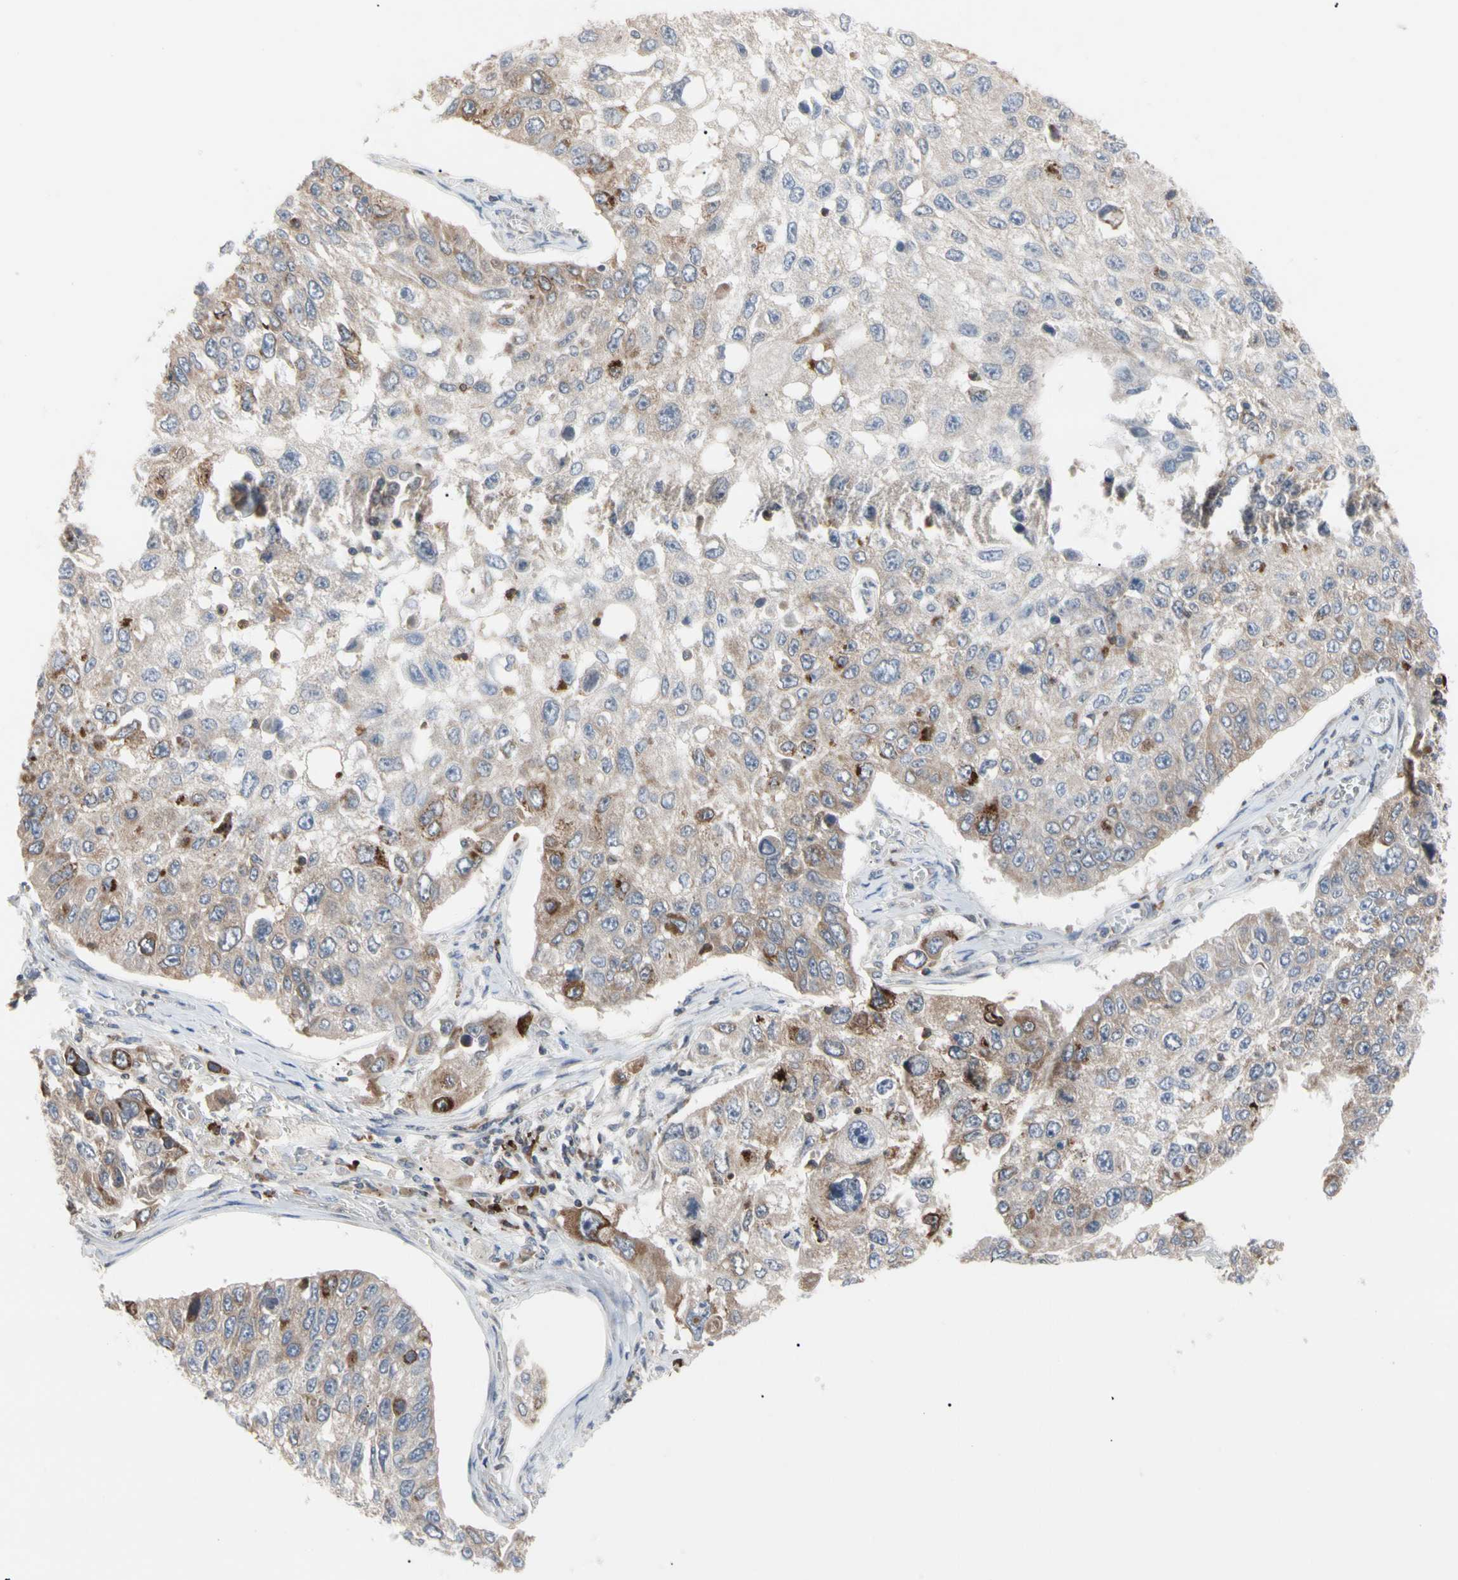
{"staining": {"intensity": "weak", "quantity": "<25%", "location": "cytoplasmic/membranous"}, "tissue": "lung cancer", "cell_type": "Tumor cells", "image_type": "cancer", "snomed": [{"axis": "morphology", "description": "Squamous cell carcinoma, NOS"}, {"axis": "topography", "description": "Lung"}], "caption": "This is an IHC micrograph of human lung squamous cell carcinoma. There is no expression in tumor cells.", "gene": "MCL1", "patient": {"sex": "male", "age": 71}}